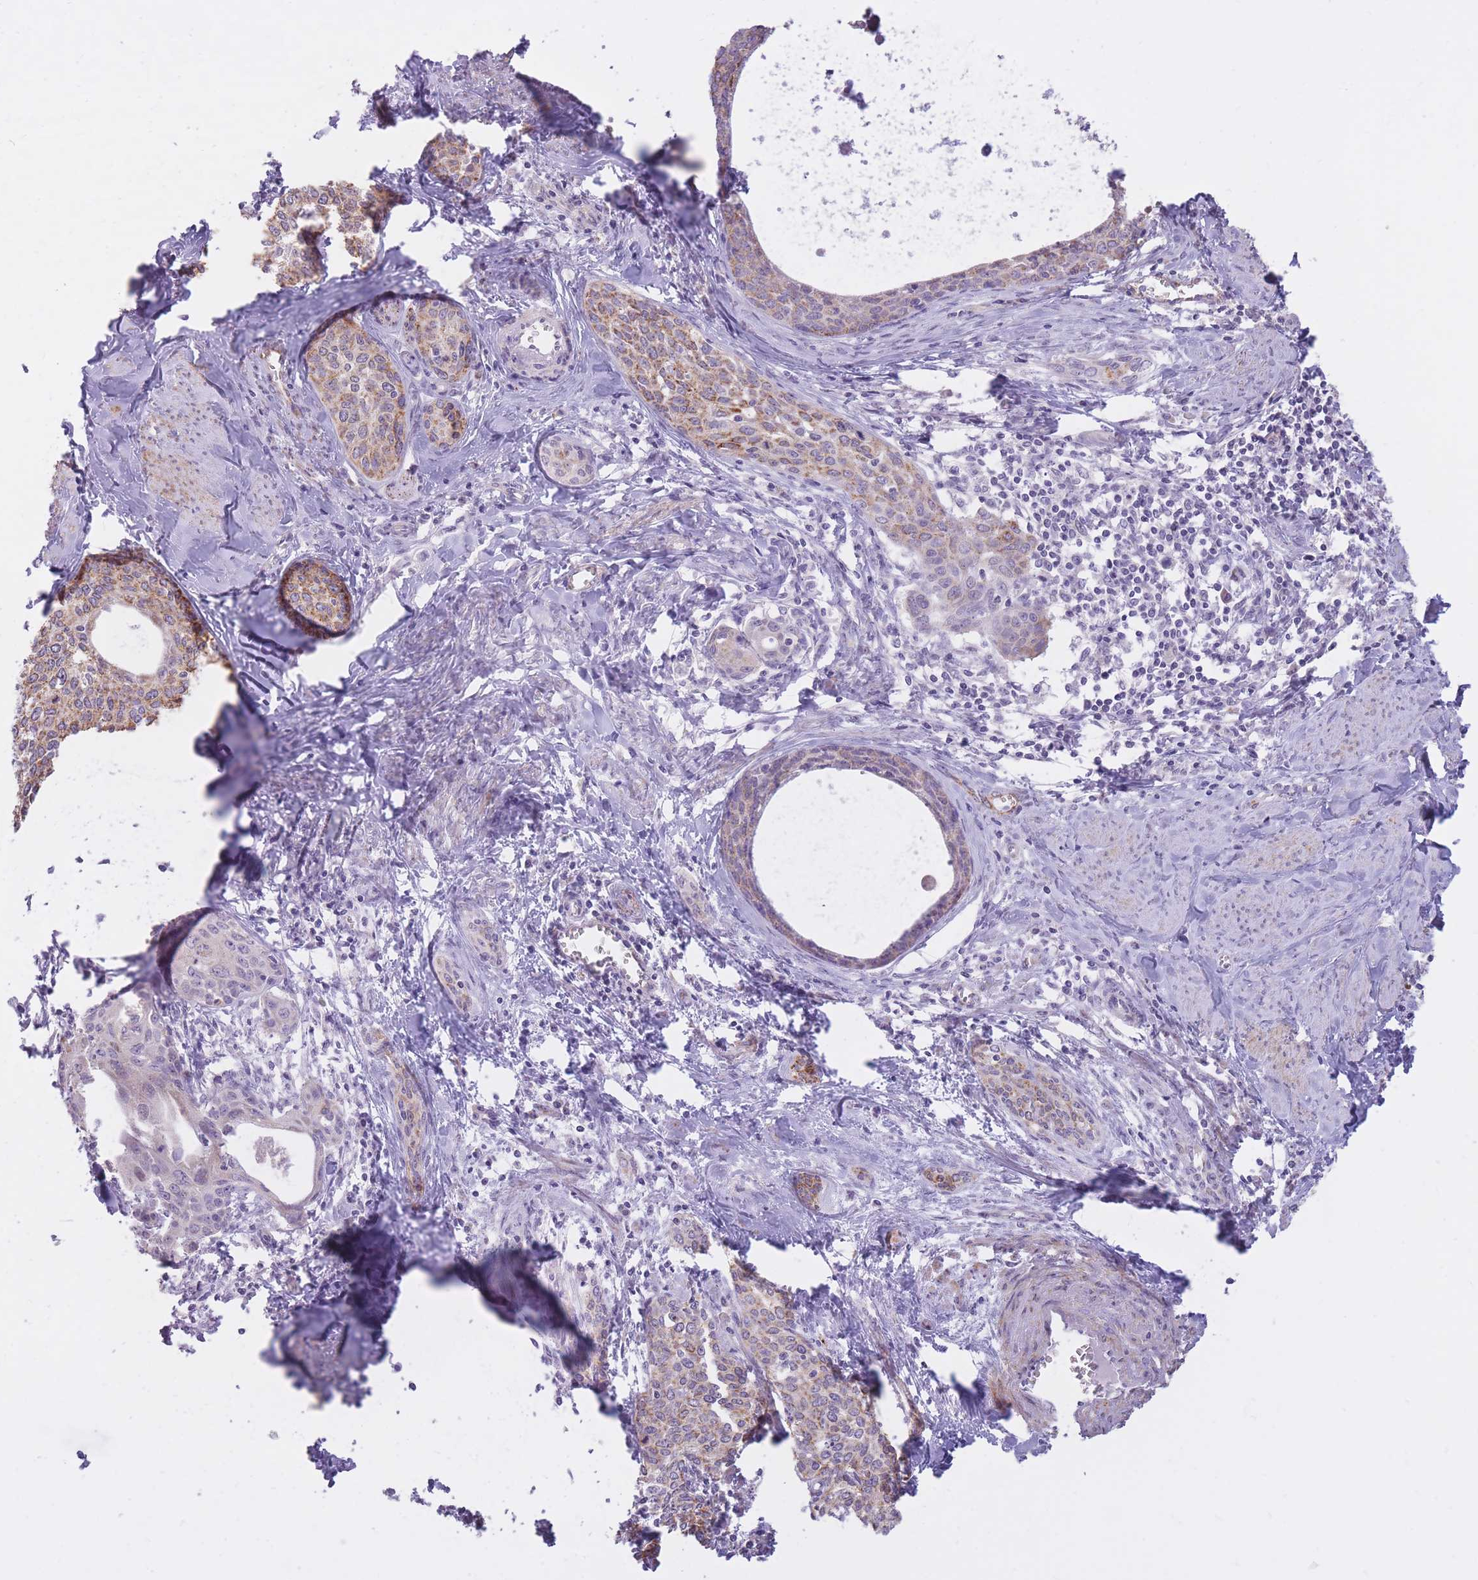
{"staining": {"intensity": "moderate", "quantity": "25%-75%", "location": "cytoplasmic/membranous"}, "tissue": "cervical cancer", "cell_type": "Tumor cells", "image_type": "cancer", "snomed": [{"axis": "morphology", "description": "Squamous cell carcinoma, NOS"}, {"axis": "morphology", "description": "Adenocarcinoma, NOS"}, {"axis": "topography", "description": "Cervix"}], "caption": "About 25%-75% of tumor cells in cervical squamous cell carcinoma demonstrate moderate cytoplasmic/membranous protein positivity as visualized by brown immunohistochemical staining.", "gene": "RNF170", "patient": {"sex": "female", "age": 52}}